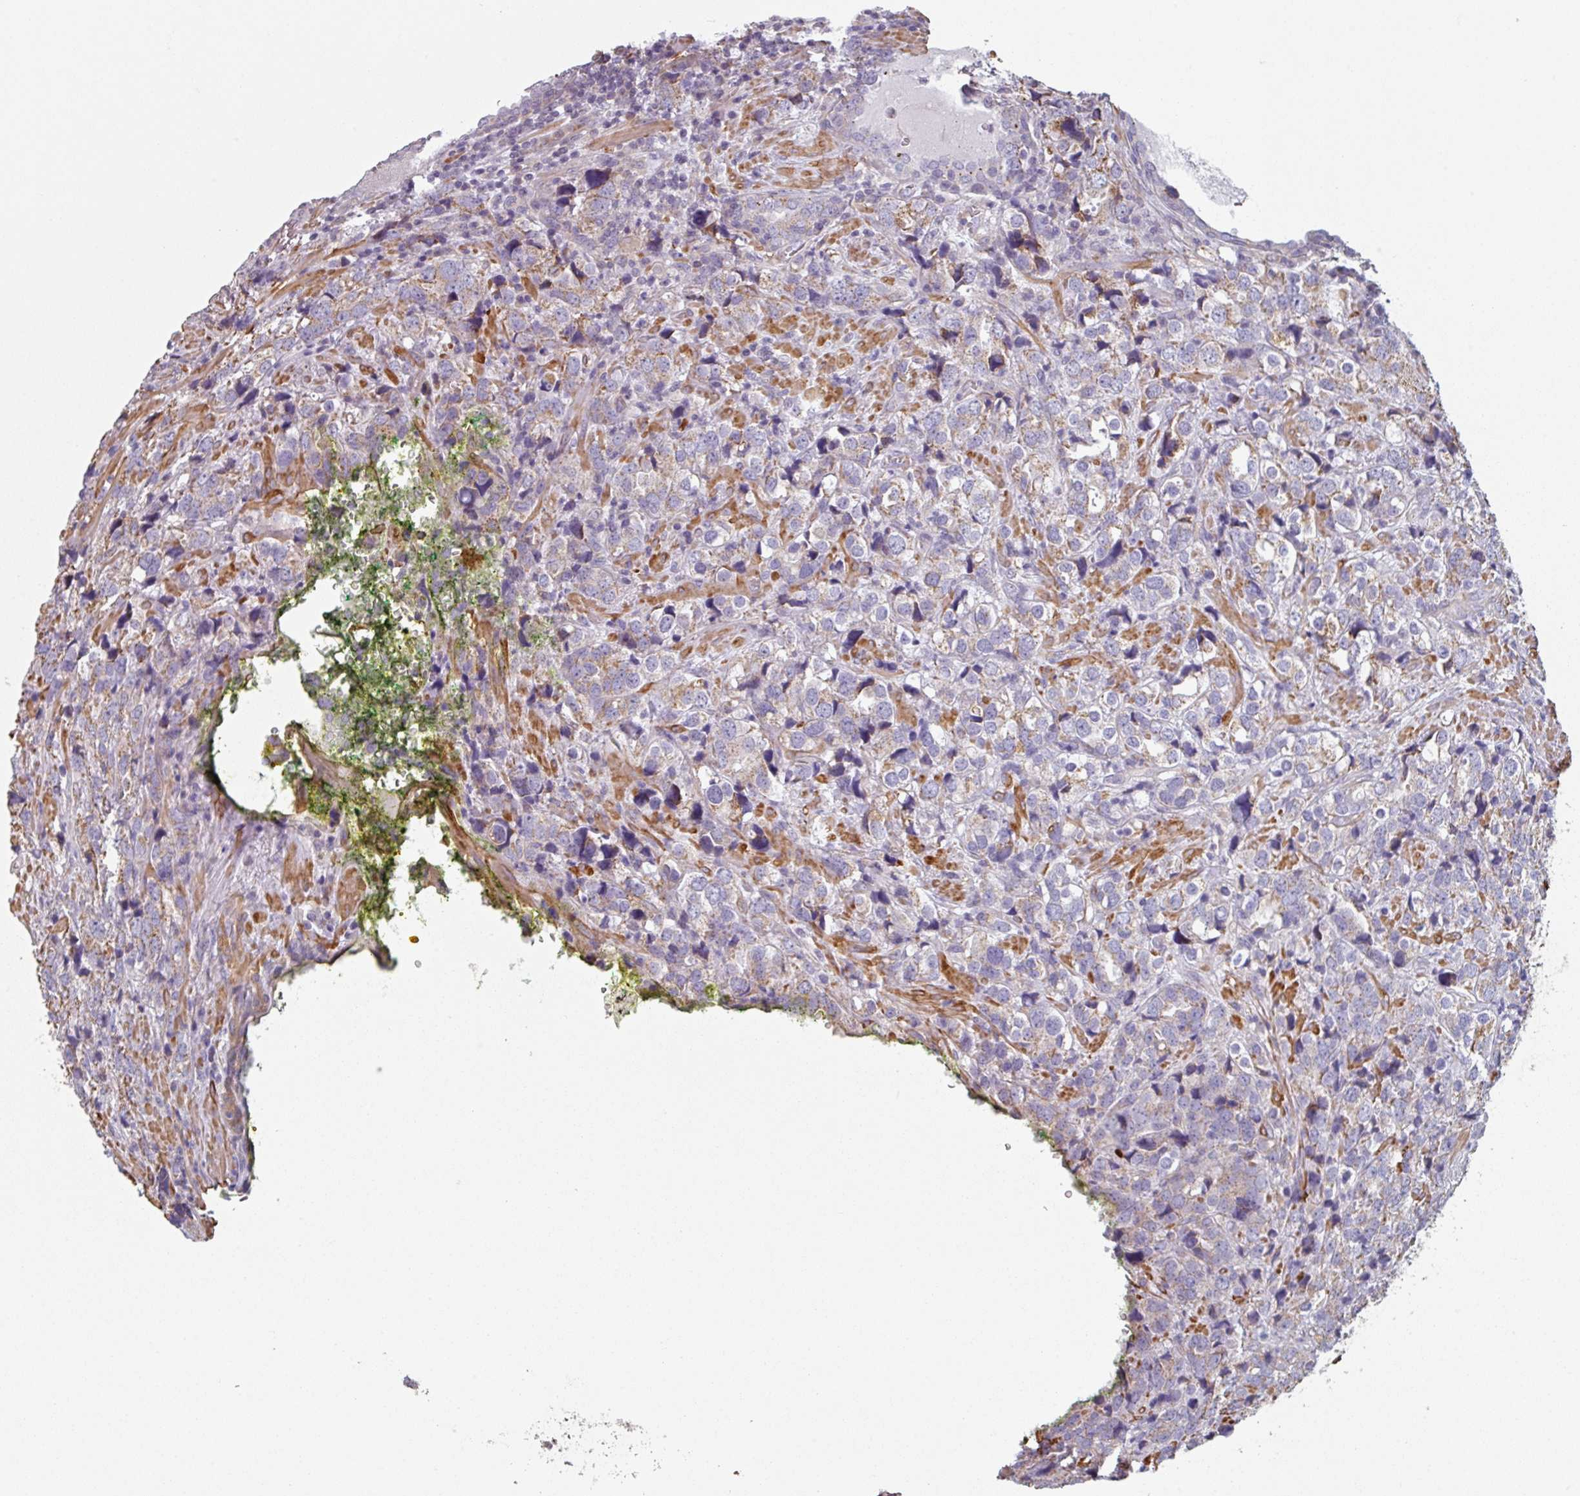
{"staining": {"intensity": "negative", "quantity": "none", "location": "none"}, "tissue": "prostate cancer", "cell_type": "Tumor cells", "image_type": "cancer", "snomed": [{"axis": "morphology", "description": "Adenocarcinoma, High grade"}, {"axis": "topography", "description": "Prostate"}], "caption": "Immunohistochemical staining of prostate high-grade adenocarcinoma demonstrates no significant expression in tumor cells.", "gene": "GSTA4", "patient": {"sex": "male", "age": 71}}